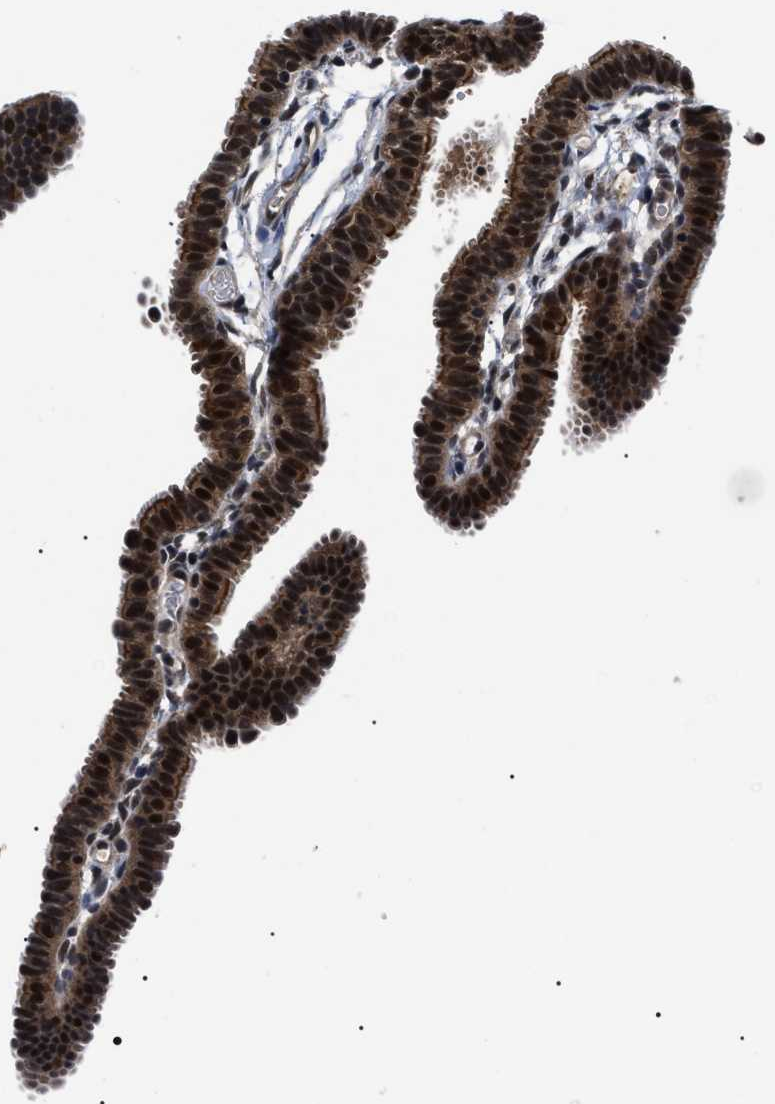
{"staining": {"intensity": "strong", "quantity": ">75%", "location": "cytoplasmic/membranous,nuclear"}, "tissue": "fallopian tube", "cell_type": "Glandular cells", "image_type": "normal", "snomed": [{"axis": "morphology", "description": "Normal tissue, NOS"}, {"axis": "topography", "description": "Fallopian tube"}, {"axis": "topography", "description": "Placenta"}], "caption": "Immunohistochemistry image of unremarkable human fallopian tube stained for a protein (brown), which reveals high levels of strong cytoplasmic/membranous,nuclear staining in approximately >75% of glandular cells.", "gene": "CSNK2A1", "patient": {"sex": "female", "age": 34}}